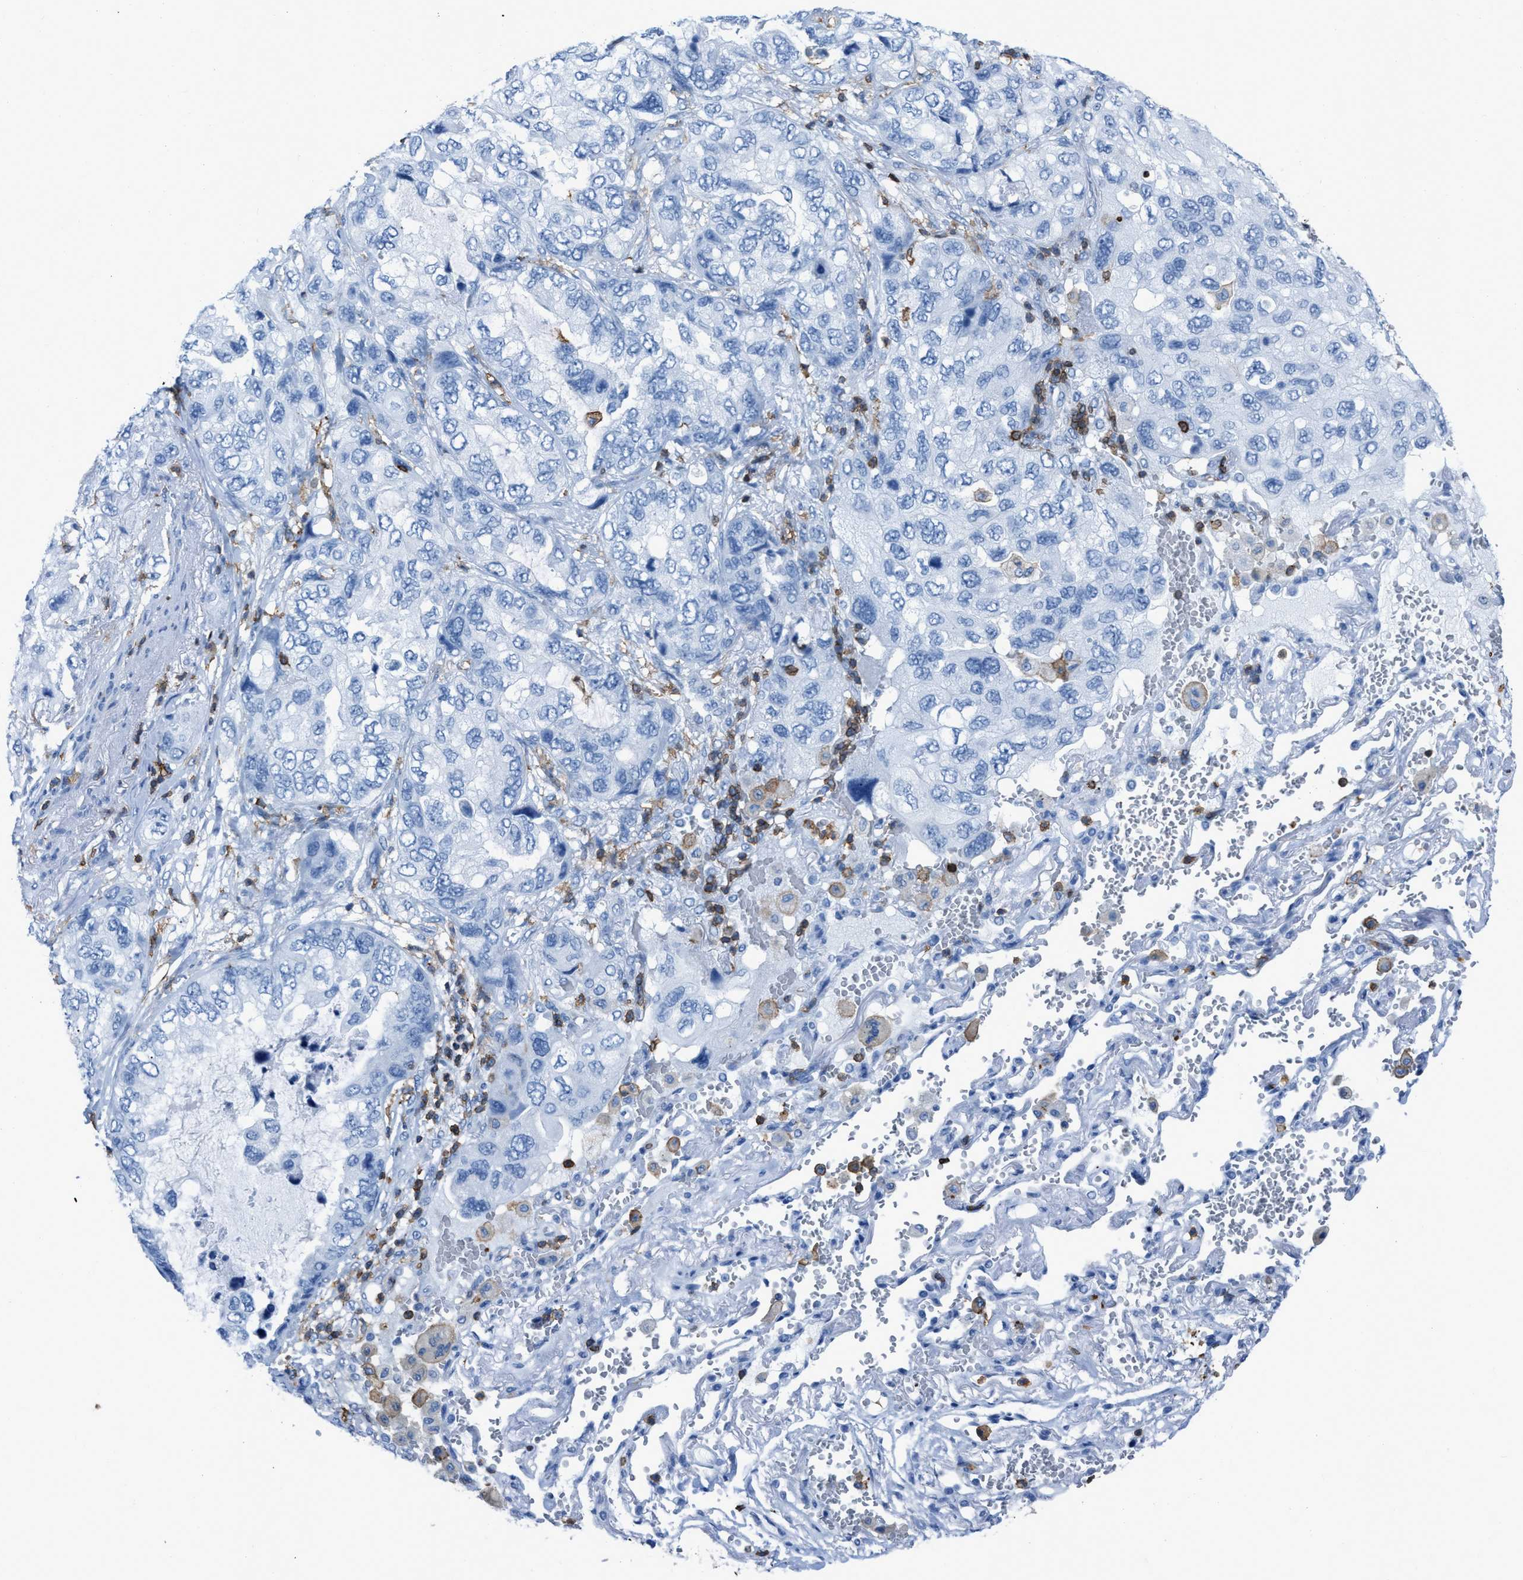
{"staining": {"intensity": "negative", "quantity": "none", "location": "none"}, "tissue": "lung cancer", "cell_type": "Tumor cells", "image_type": "cancer", "snomed": [{"axis": "morphology", "description": "Squamous cell carcinoma, NOS"}, {"axis": "topography", "description": "Lung"}], "caption": "Immunohistochemical staining of human lung cancer (squamous cell carcinoma) exhibits no significant expression in tumor cells. (Stains: DAB (3,3'-diaminobenzidine) IHC with hematoxylin counter stain, Microscopy: brightfield microscopy at high magnification).", "gene": "LSP1", "patient": {"sex": "female", "age": 73}}